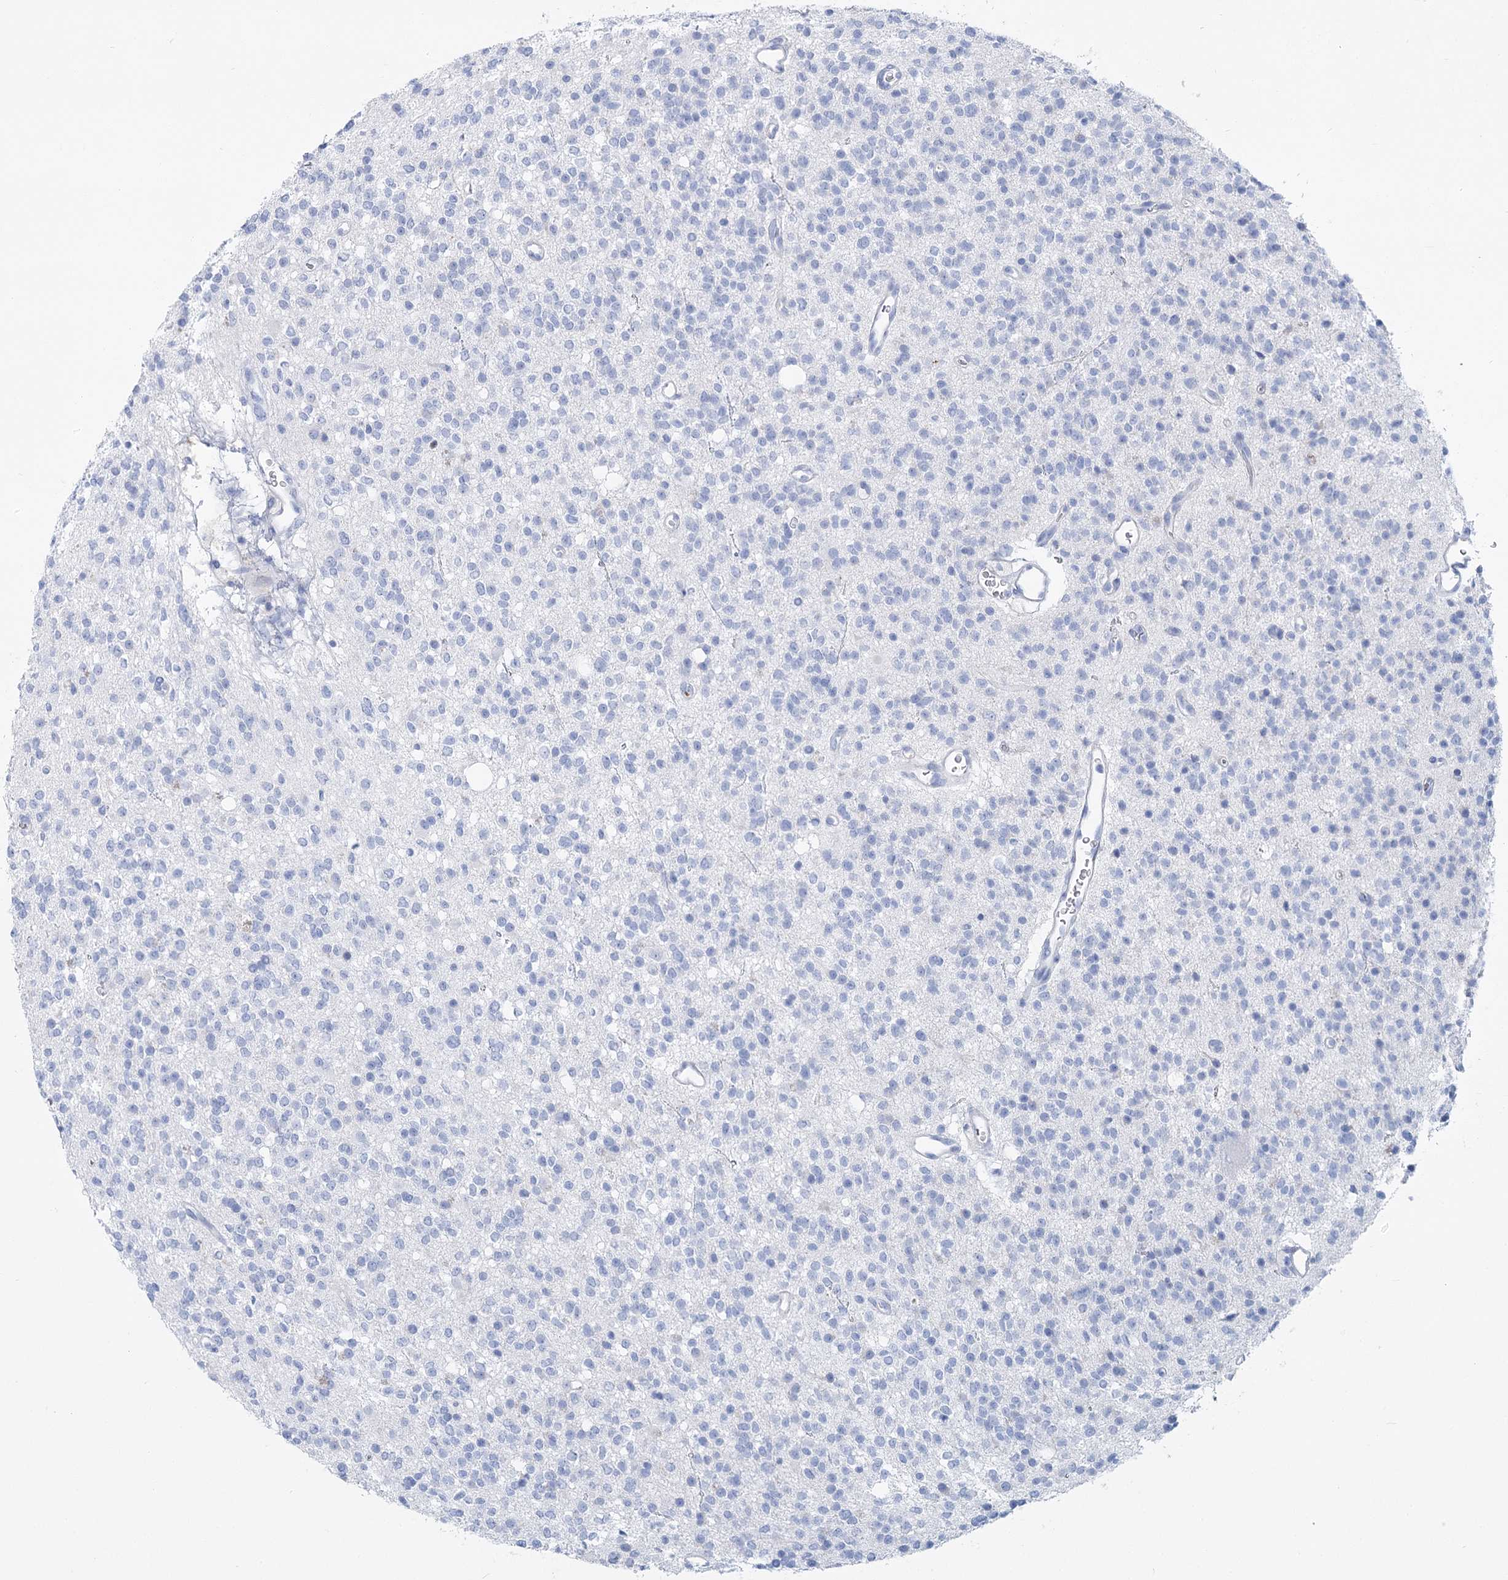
{"staining": {"intensity": "negative", "quantity": "none", "location": "none"}, "tissue": "glioma", "cell_type": "Tumor cells", "image_type": "cancer", "snomed": [{"axis": "morphology", "description": "Glioma, malignant, High grade"}, {"axis": "topography", "description": "Brain"}], "caption": "High-grade glioma (malignant) stained for a protein using immunohistochemistry displays no expression tumor cells.", "gene": "PCDHA1", "patient": {"sex": "male", "age": 34}}